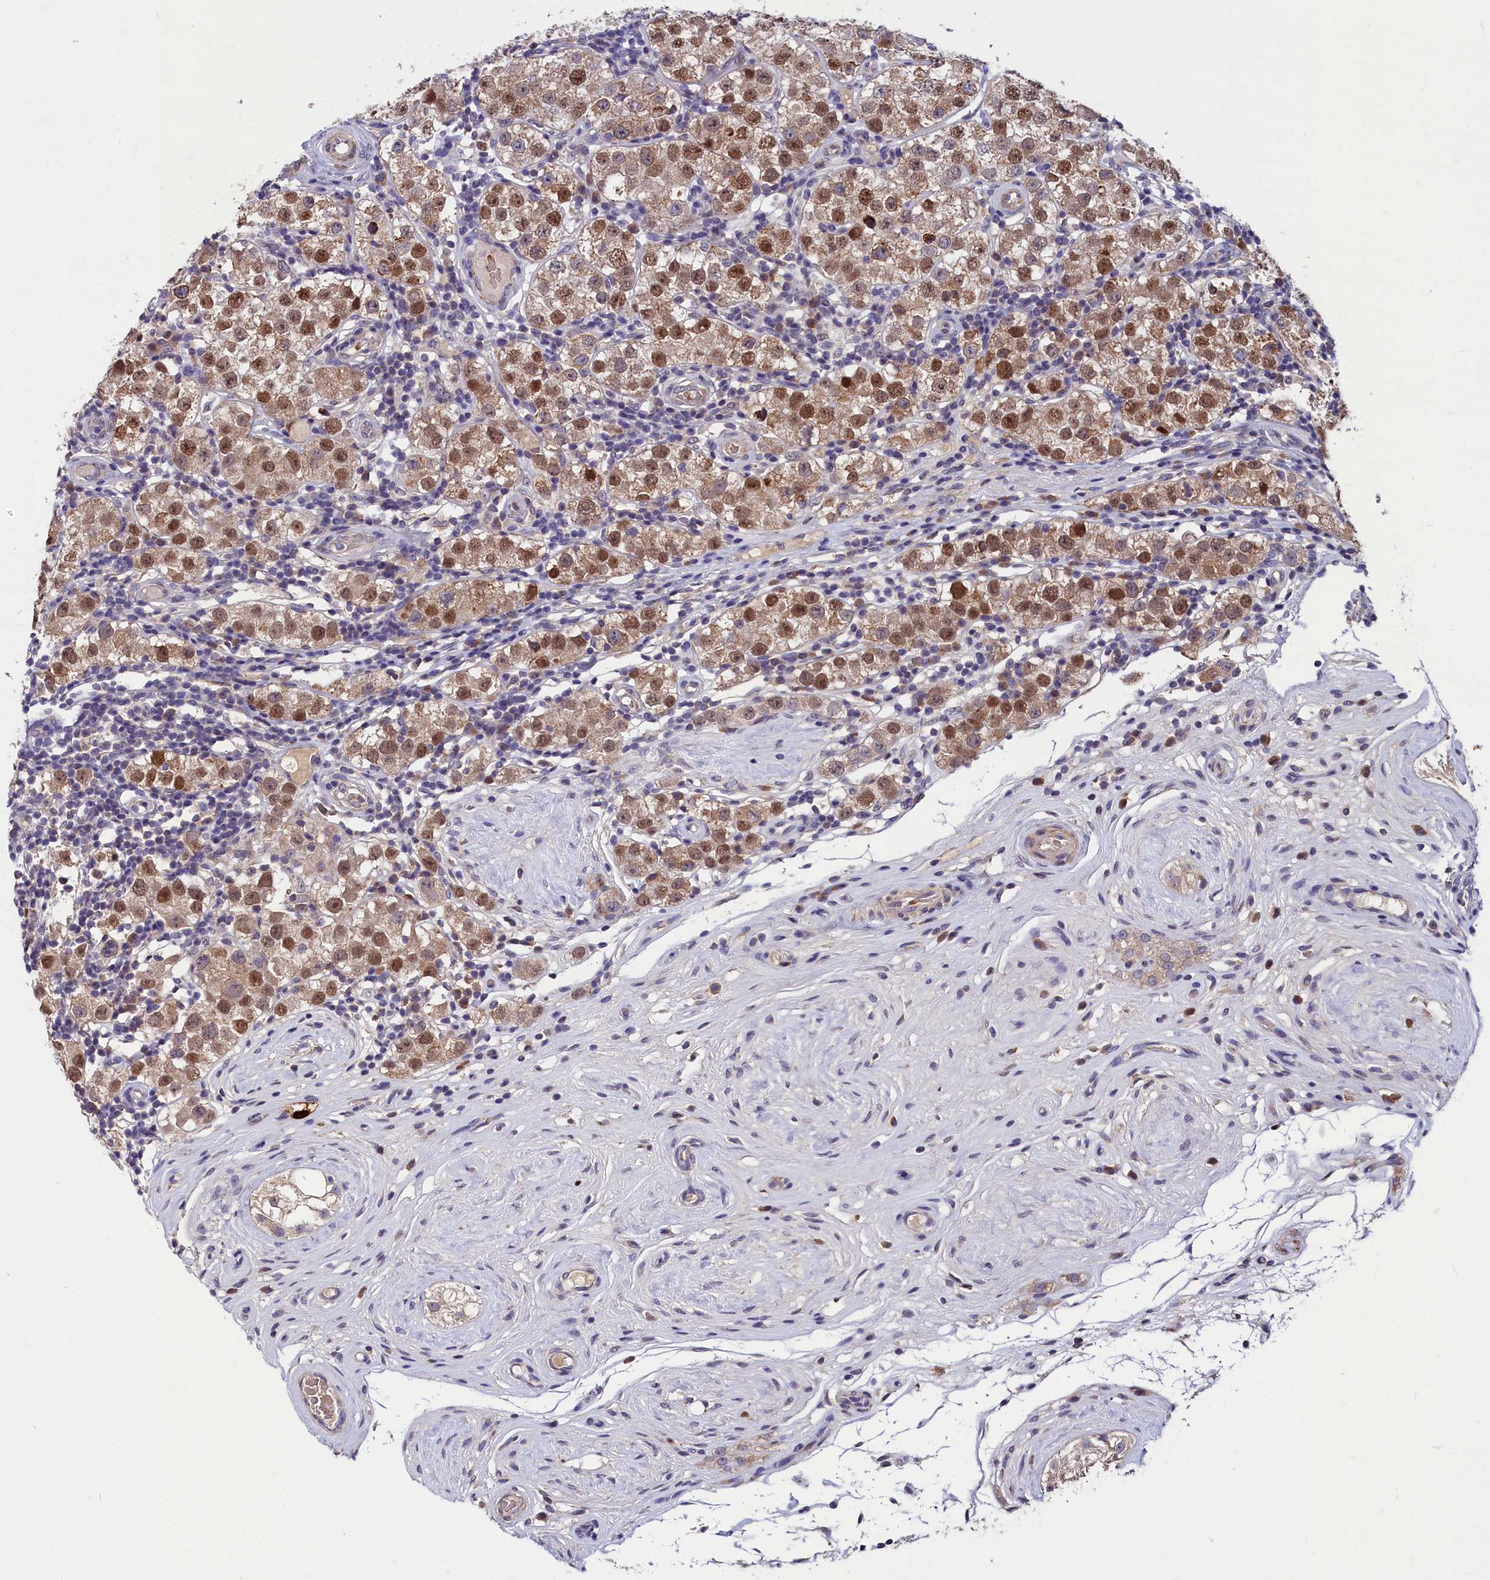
{"staining": {"intensity": "moderate", "quantity": ">75%", "location": "cytoplasmic/membranous,nuclear"}, "tissue": "testis cancer", "cell_type": "Tumor cells", "image_type": "cancer", "snomed": [{"axis": "morphology", "description": "Seminoma, NOS"}, {"axis": "topography", "description": "Testis"}], "caption": "This micrograph displays IHC staining of testis cancer, with medium moderate cytoplasmic/membranous and nuclear positivity in about >75% of tumor cells.", "gene": "SLC39A6", "patient": {"sex": "male", "age": 34}}